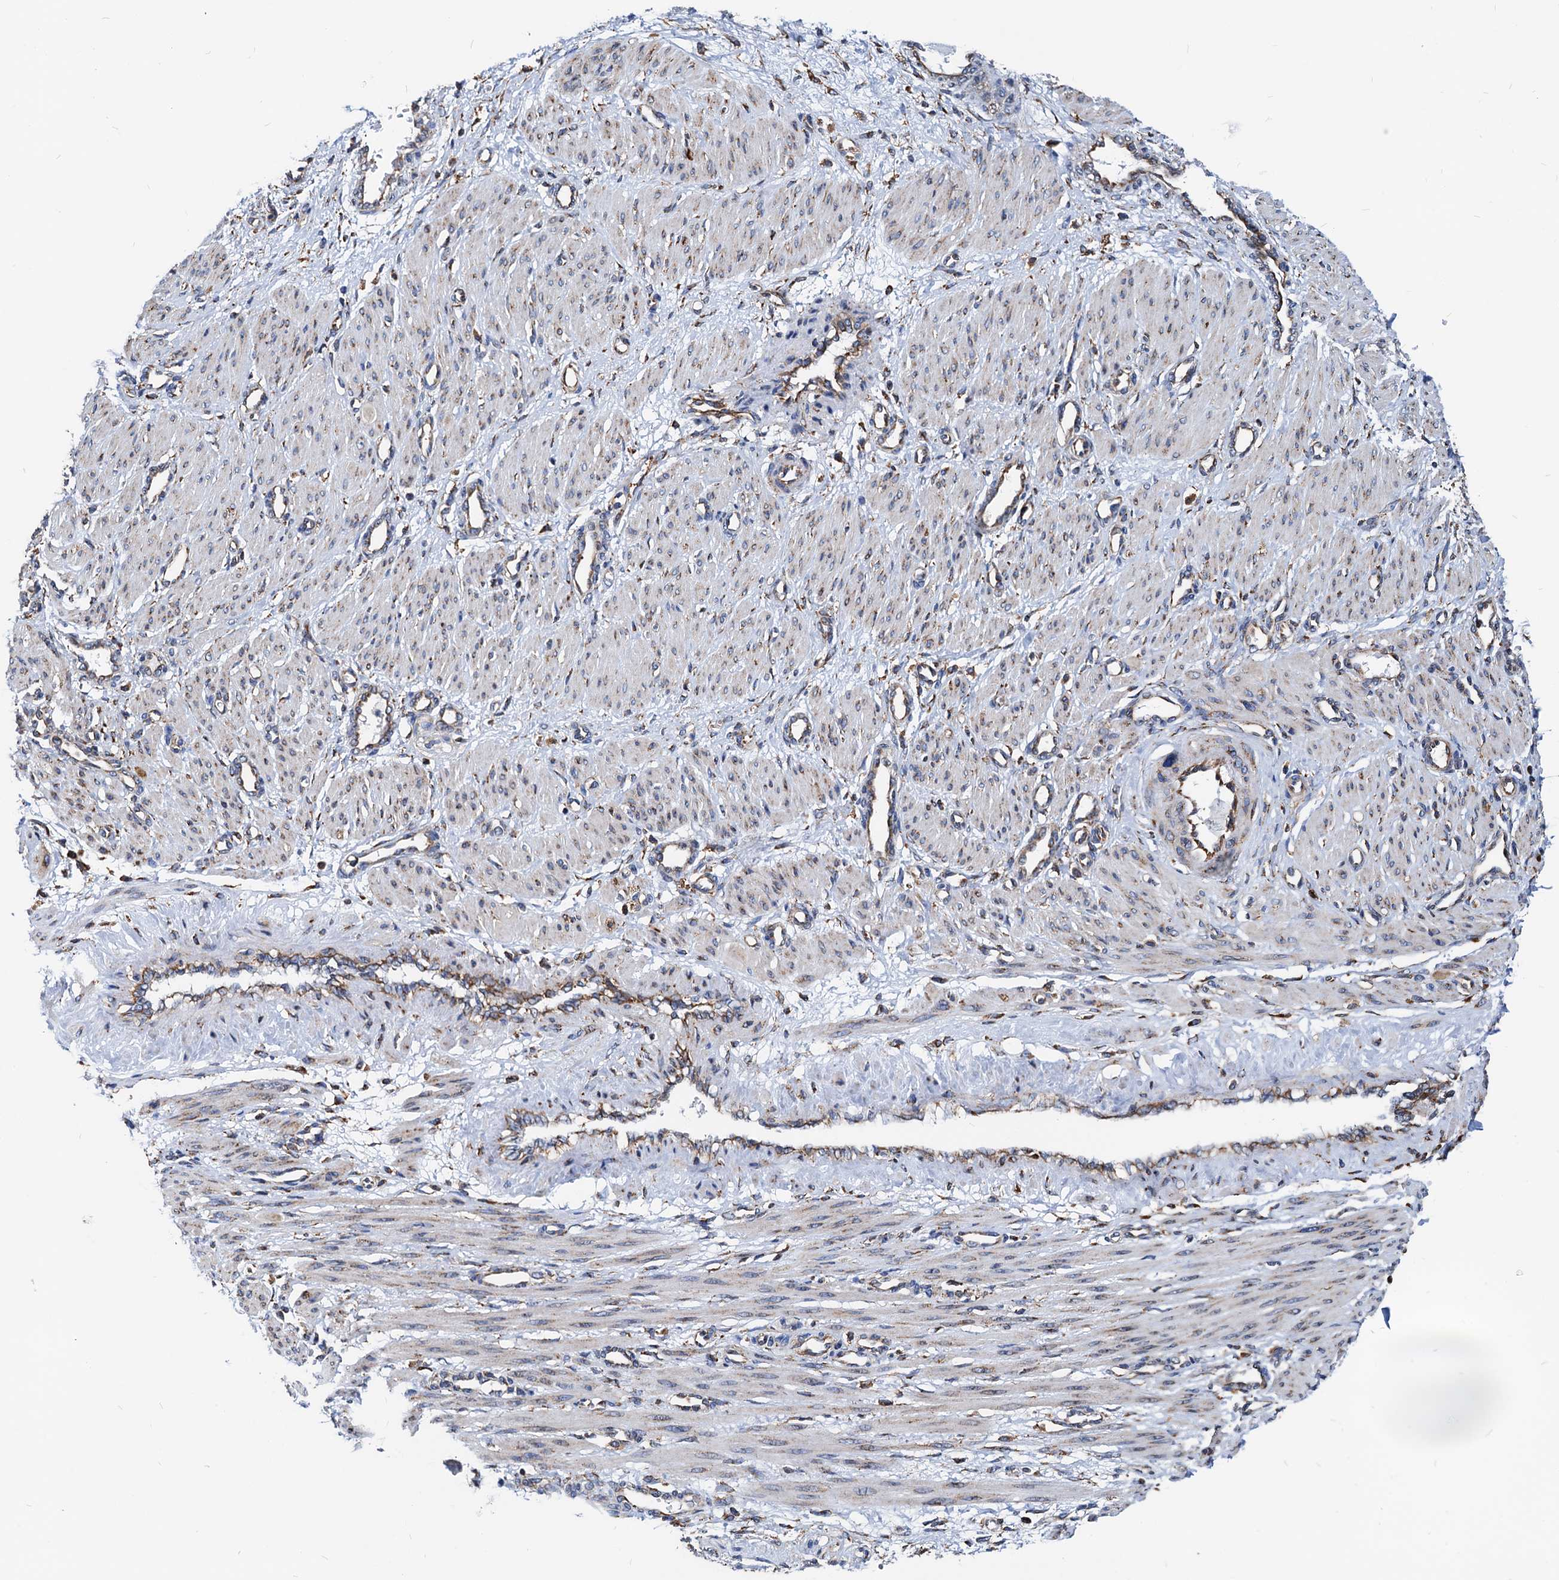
{"staining": {"intensity": "weak", "quantity": "25%-75%", "location": "cytoplasmic/membranous"}, "tissue": "smooth muscle", "cell_type": "Smooth muscle cells", "image_type": "normal", "snomed": [{"axis": "morphology", "description": "Normal tissue, NOS"}, {"axis": "topography", "description": "Endometrium"}], "caption": "An image showing weak cytoplasmic/membranous staining in about 25%-75% of smooth muscle cells in unremarkable smooth muscle, as visualized by brown immunohistochemical staining.", "gene": "HSPA5", "patient": {"sex": "female", "age": 33}}